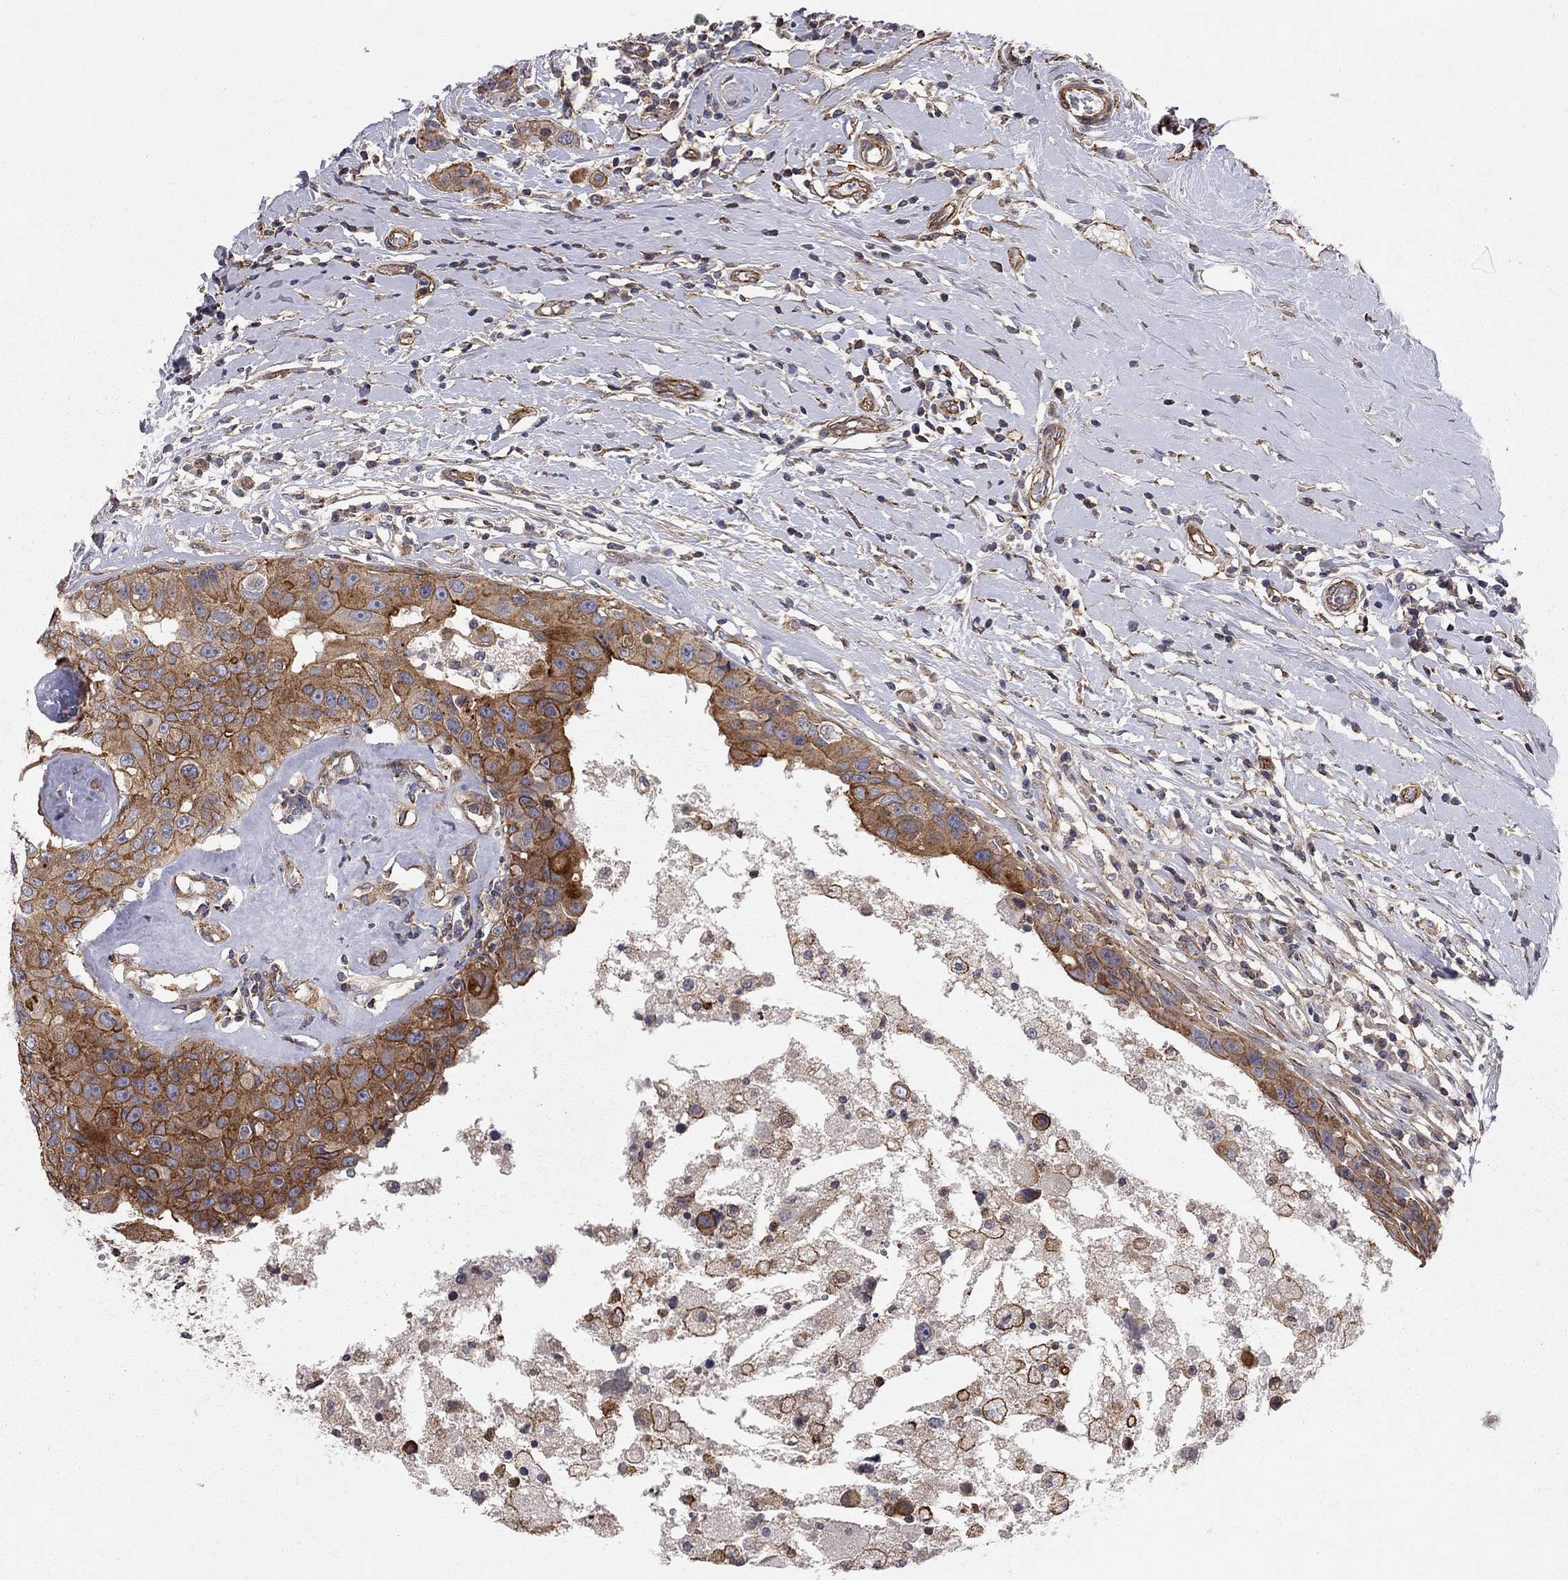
{"staining": {"intensity": "moderate", "quantity": ">75%", "location": "cytoplasmic/membranous"}, "tissue": "breast cancer", "cell_type": "Tumor cells", "image_type": "cancer", "snomed": [{"axis": "morphology", "description": "Duct carcinoma"}, {"axis": "topography", "description": "Breast"}], "caption": "Immunohistochemistry staining of invasive ductal carcinoma (breast), which shows medium levels of moderate cytoplasmic/membranous positivity in about >75% of tumor cells indicating moderate cytoplasmic/membranous protein staining. The staining was performed using DAB (brown) for protein detection and nuclei were counterstained in hematoxylin (blue).", "gene": "RASEF", "patient": {"sex": "female", "age": 27}}